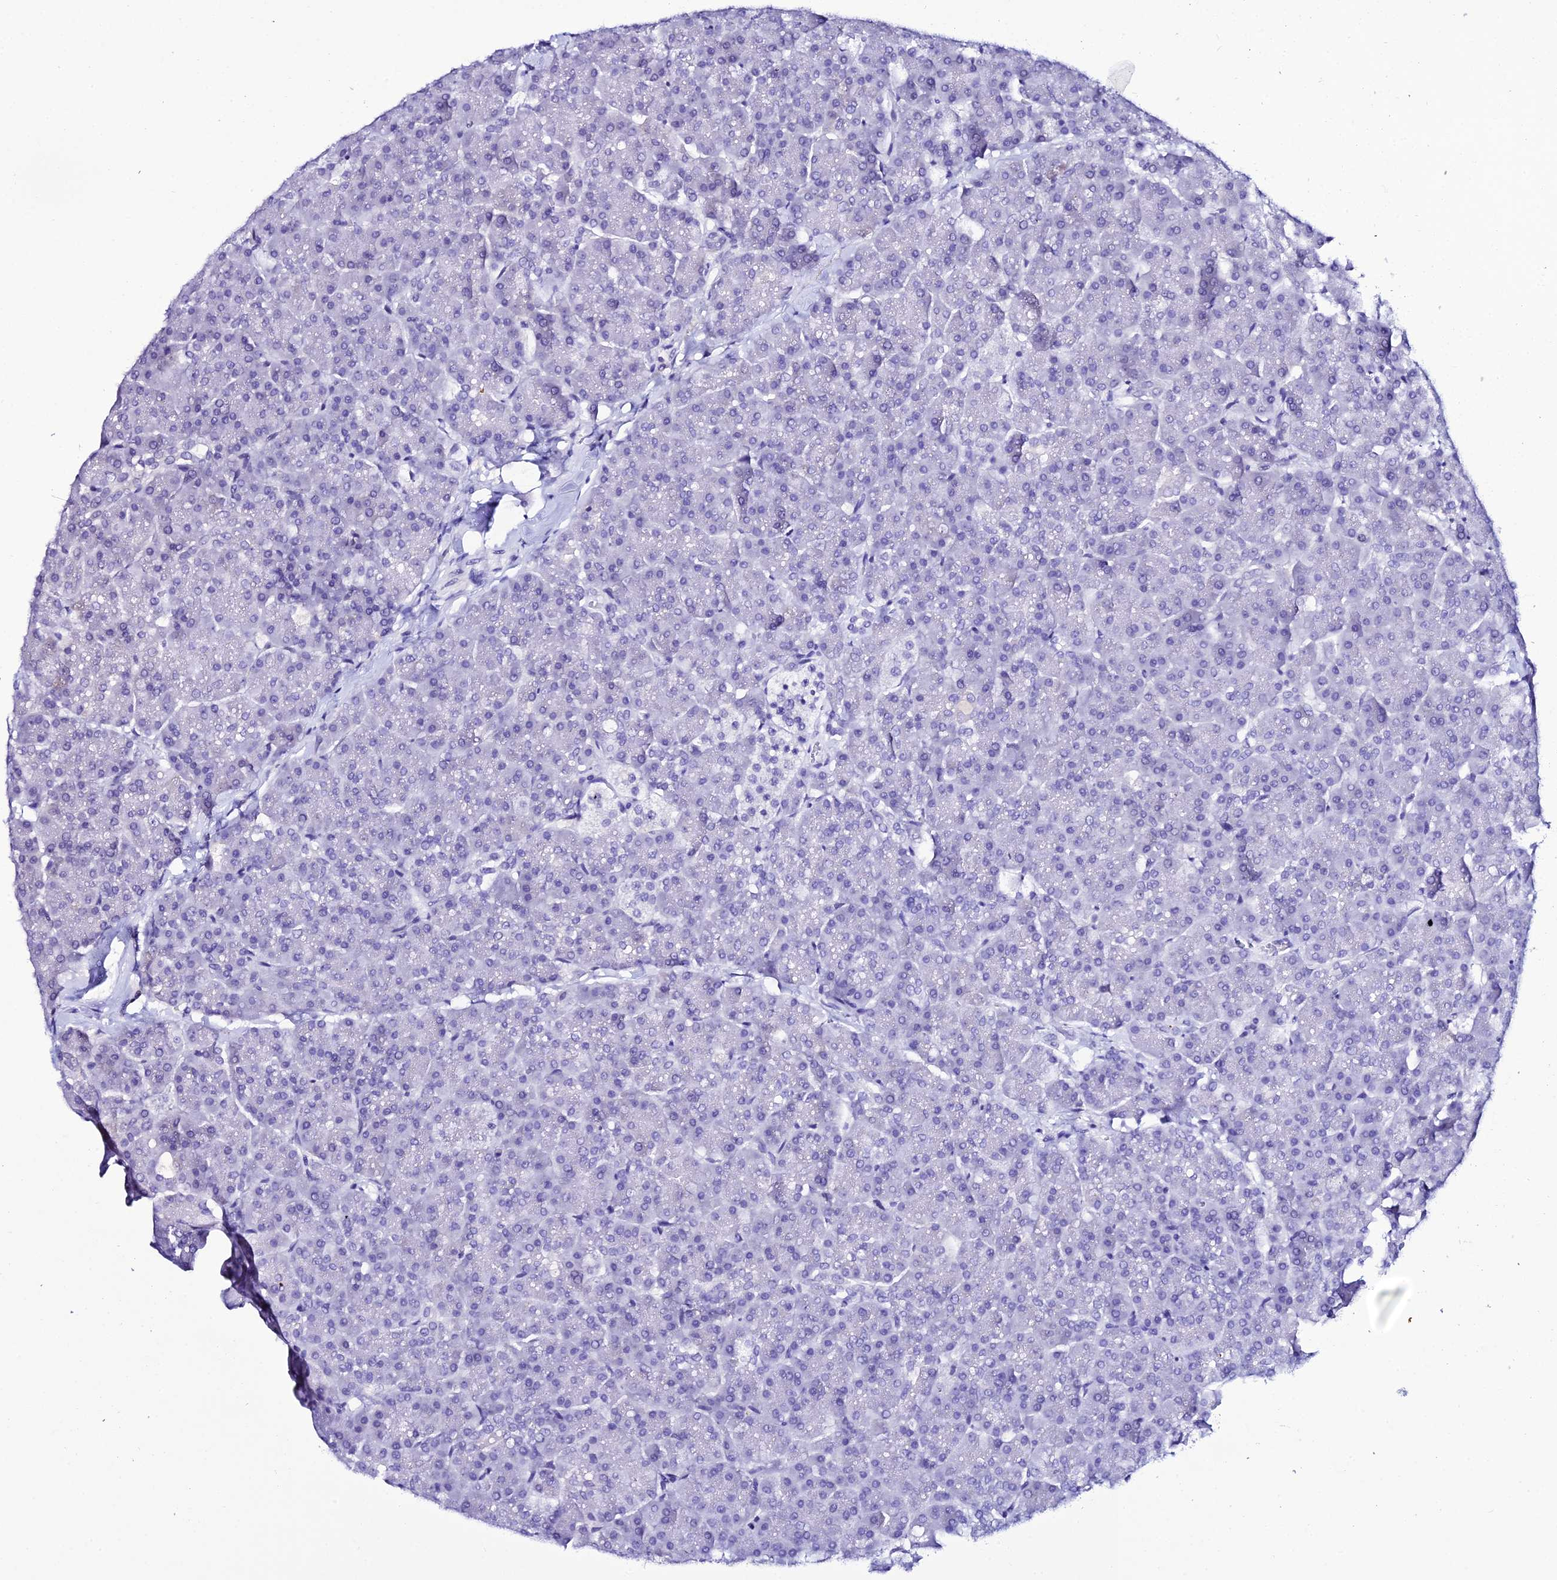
{"staining": {"intensity": "negative", "quantity": "none", "location": "none"}, "tissue": "pancreas", "cell_type": "Exocrine glandular cells", "image_type": "normal", "snomed": [{"axis": "morphology", "description": "Normal tissue, NOS"}, {"axis": "topography", "description": "Pancreas"}, {"axis": "topography", "description": "Peripheral nerve tissue"}], "caption": "An IHC photomicrograph of normal pancreas is shown. There is no staining in exocrine glandular cells of pancreas. (Immunohistochemistry, brightfield microscopy, high magnification).", "gene": "DEFB132", "patient": {"sex": "male", "age": 54}}